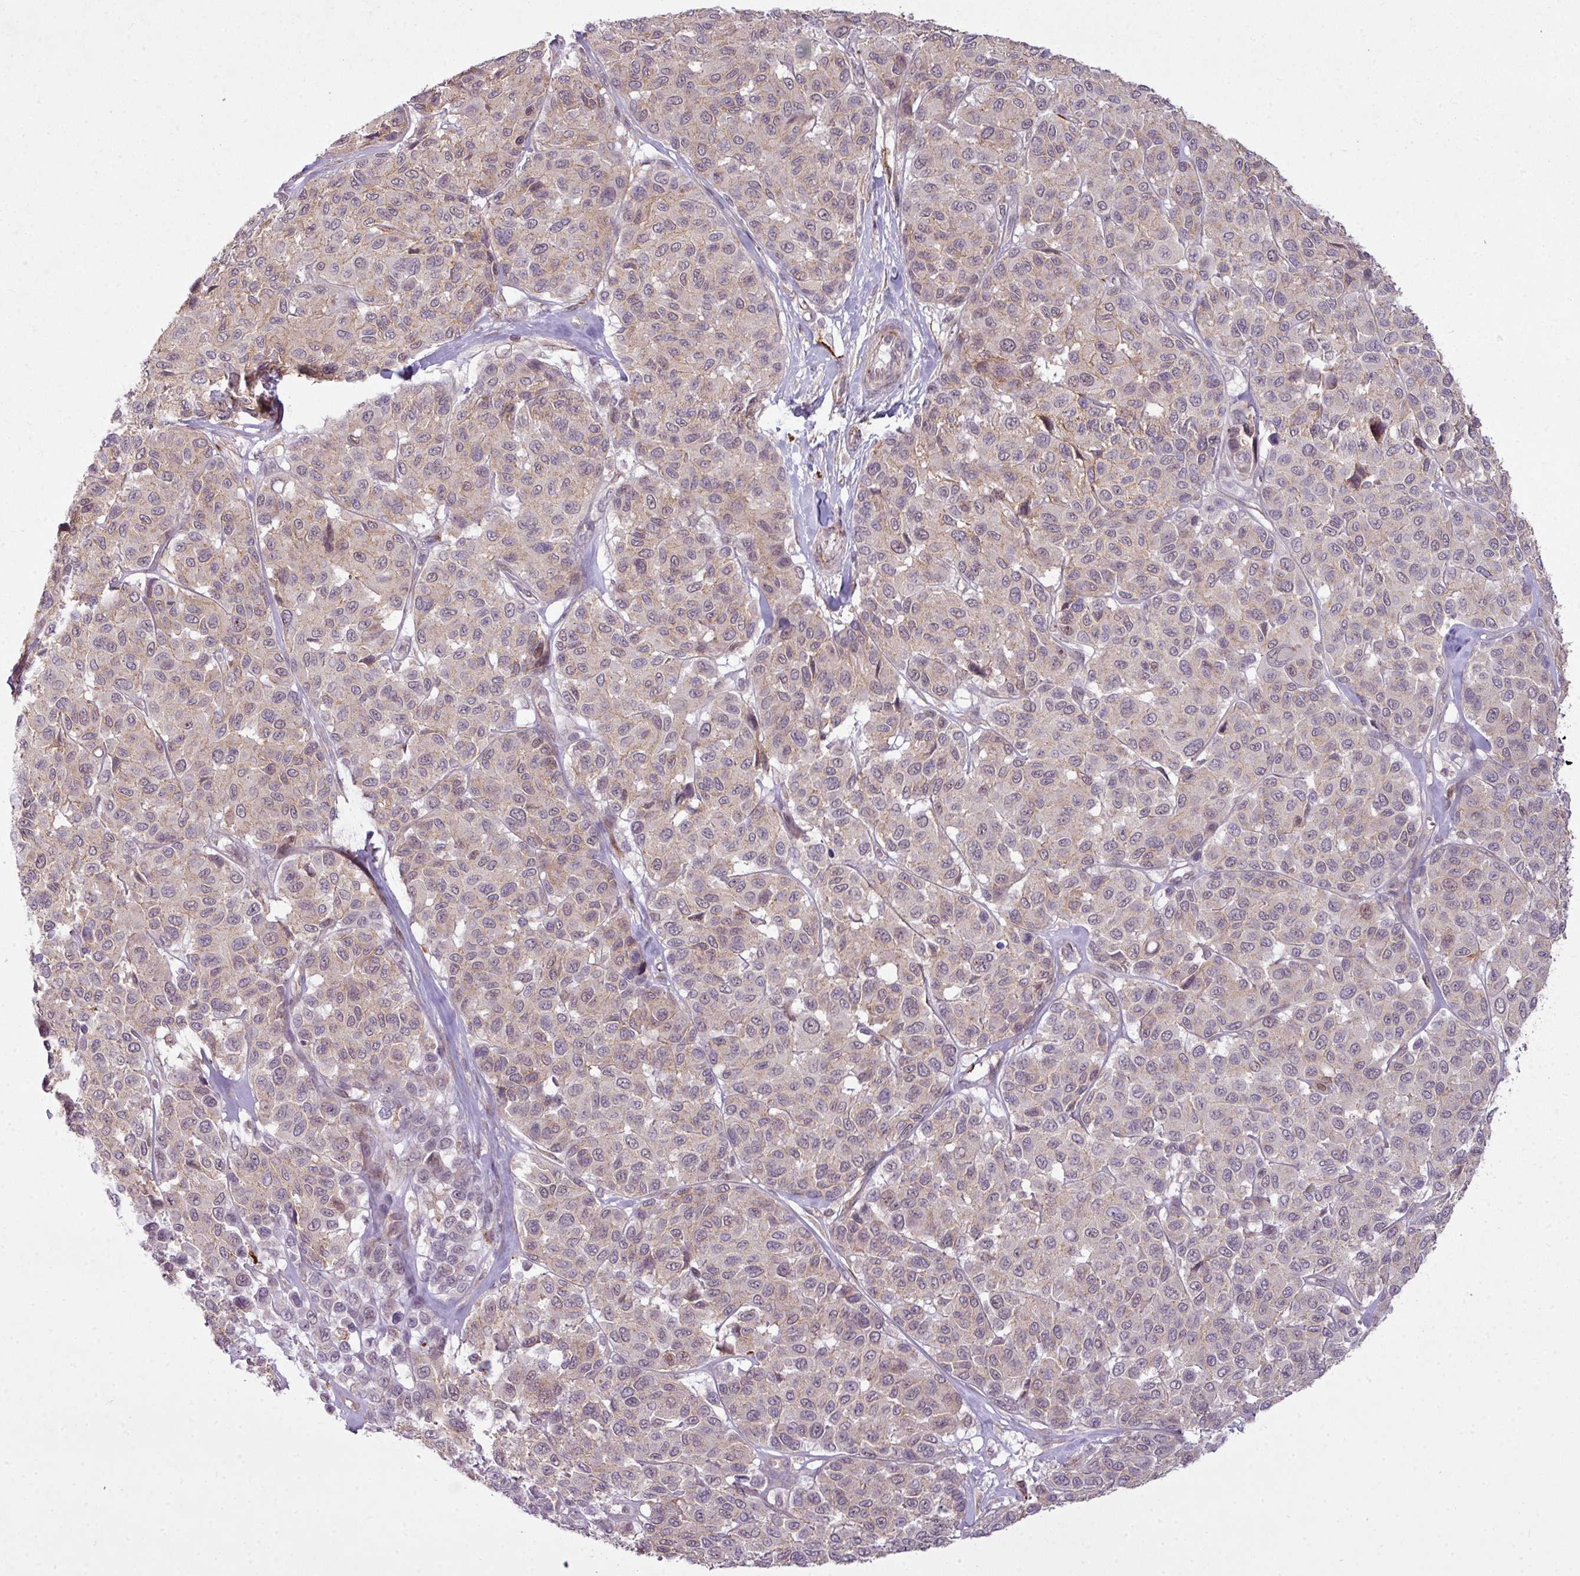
{"staining": {"intensity": "moderate", "quantity": "25%-75%", "location": "cytoplasmic/membranous"}, "tissue": "melanoma", "cell_type": "Tumor cells", "image_type": "cancer", "snomed": [{"axis": "morphology", "description": "Malignant melanoma, NOS"}, {"axis": "topography", "description": "Skin"}], "caption": "Malignant melanoma stained for a protein (brown) shows moderate cytoplasmic/membranous positive staining in approximately 25%-75% of tumor cells.", "gene": "ZC2HC1C", "patient": {"sex": "female", "age": 66}}